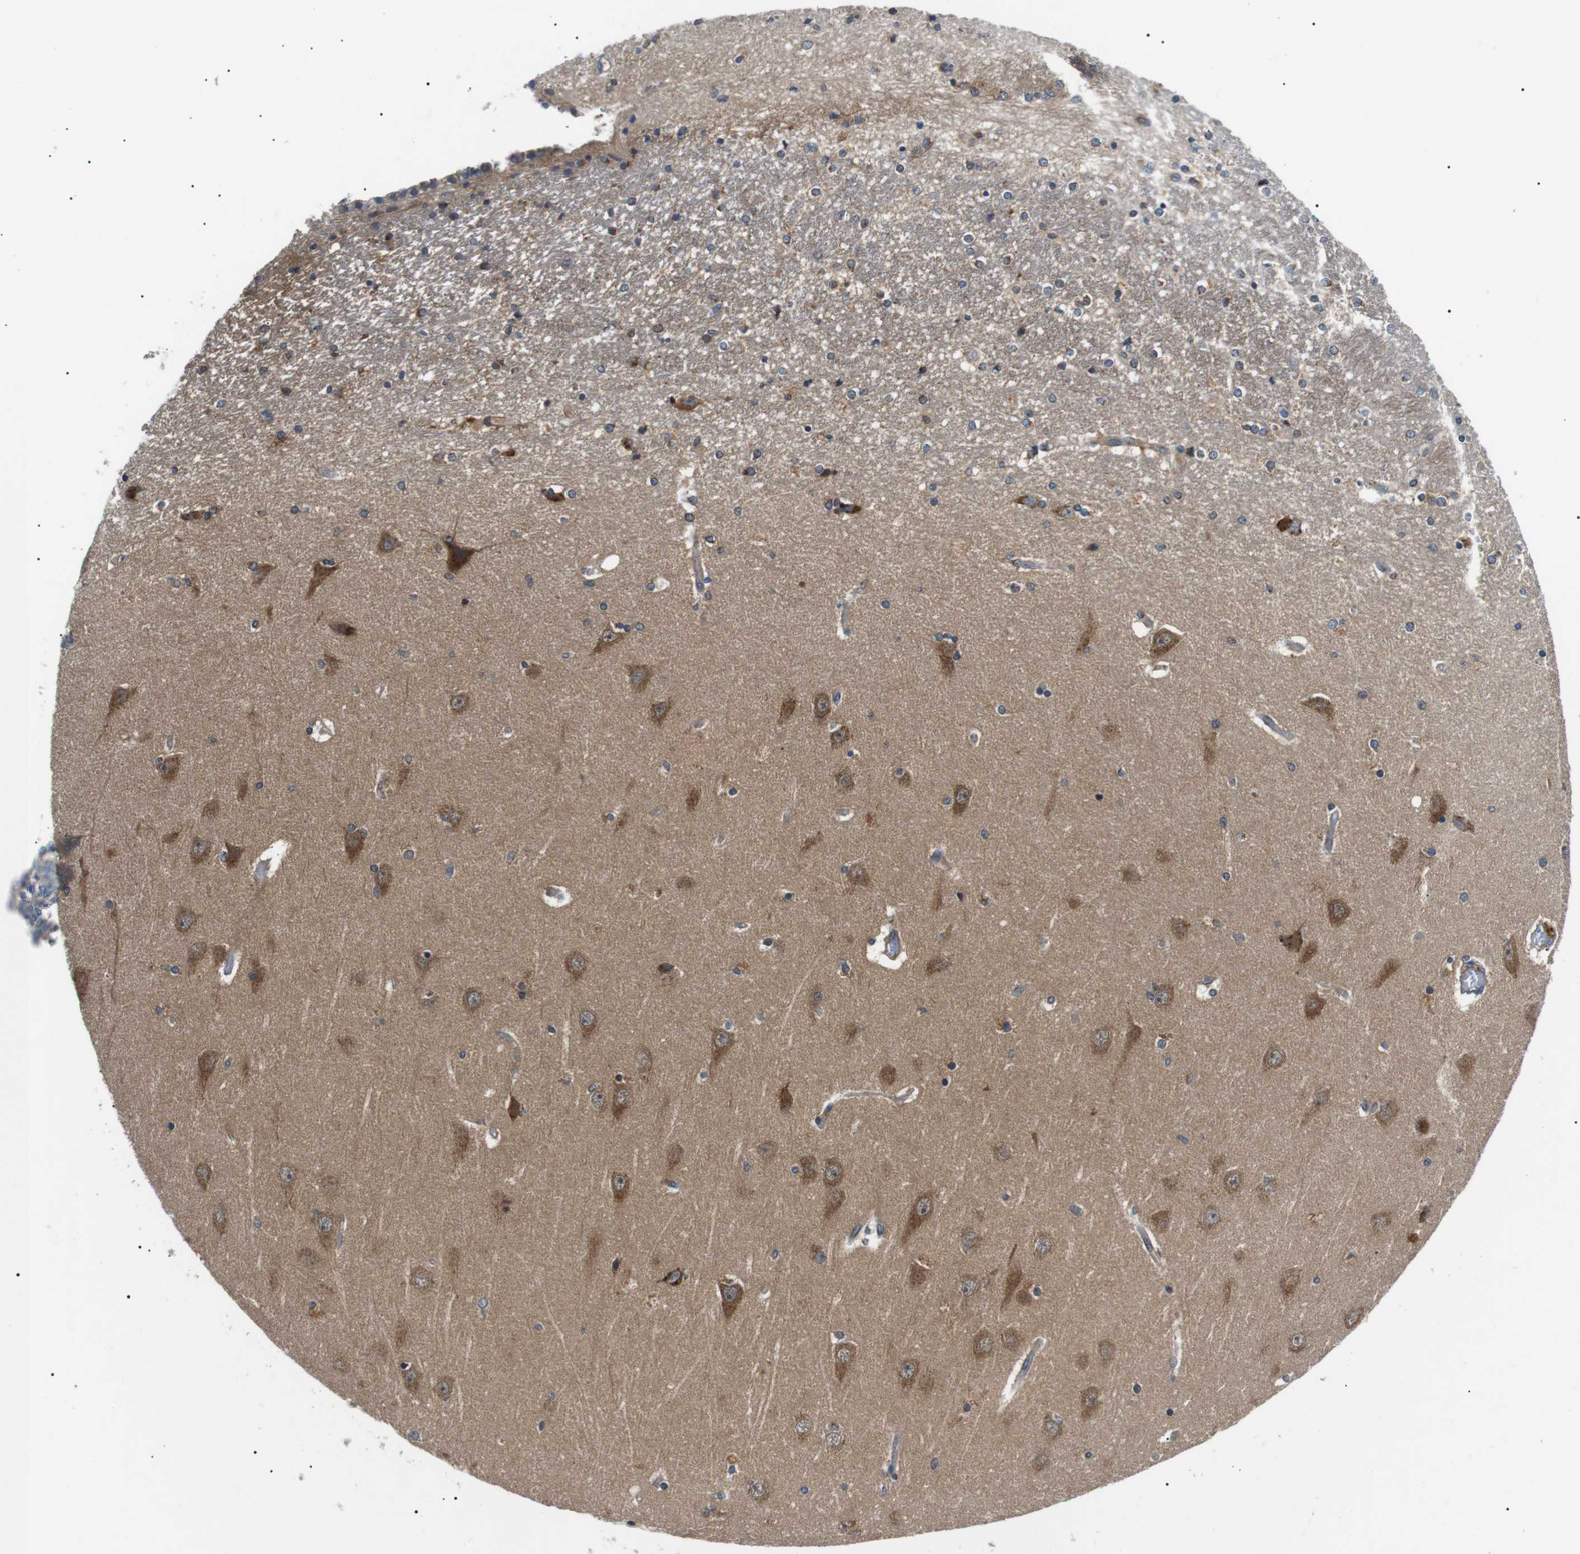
{"staining": {"intensity": "moderate", "quantity": "25%-75%", "location": "cytoplasmic/membranous"}, "tissue": "hippocampus", "cell_type": "Glial cells", "image_type": "normal", "snomed": [{"axis": "morphology", "description": "Normal tissue, NOS"}, {"axis": "topography", "description": "Hippocampus"}], "caption": "A photomicrograph of human hippocampus stained for a protein exhibits moderate cytoplasmic/membranous brown staining in glial cells. (brown staining indicates protein expression, while blue staining denotes nuclei).", "gene": "DIPK1A", "patient": {"sex": "female", "age": 54}}